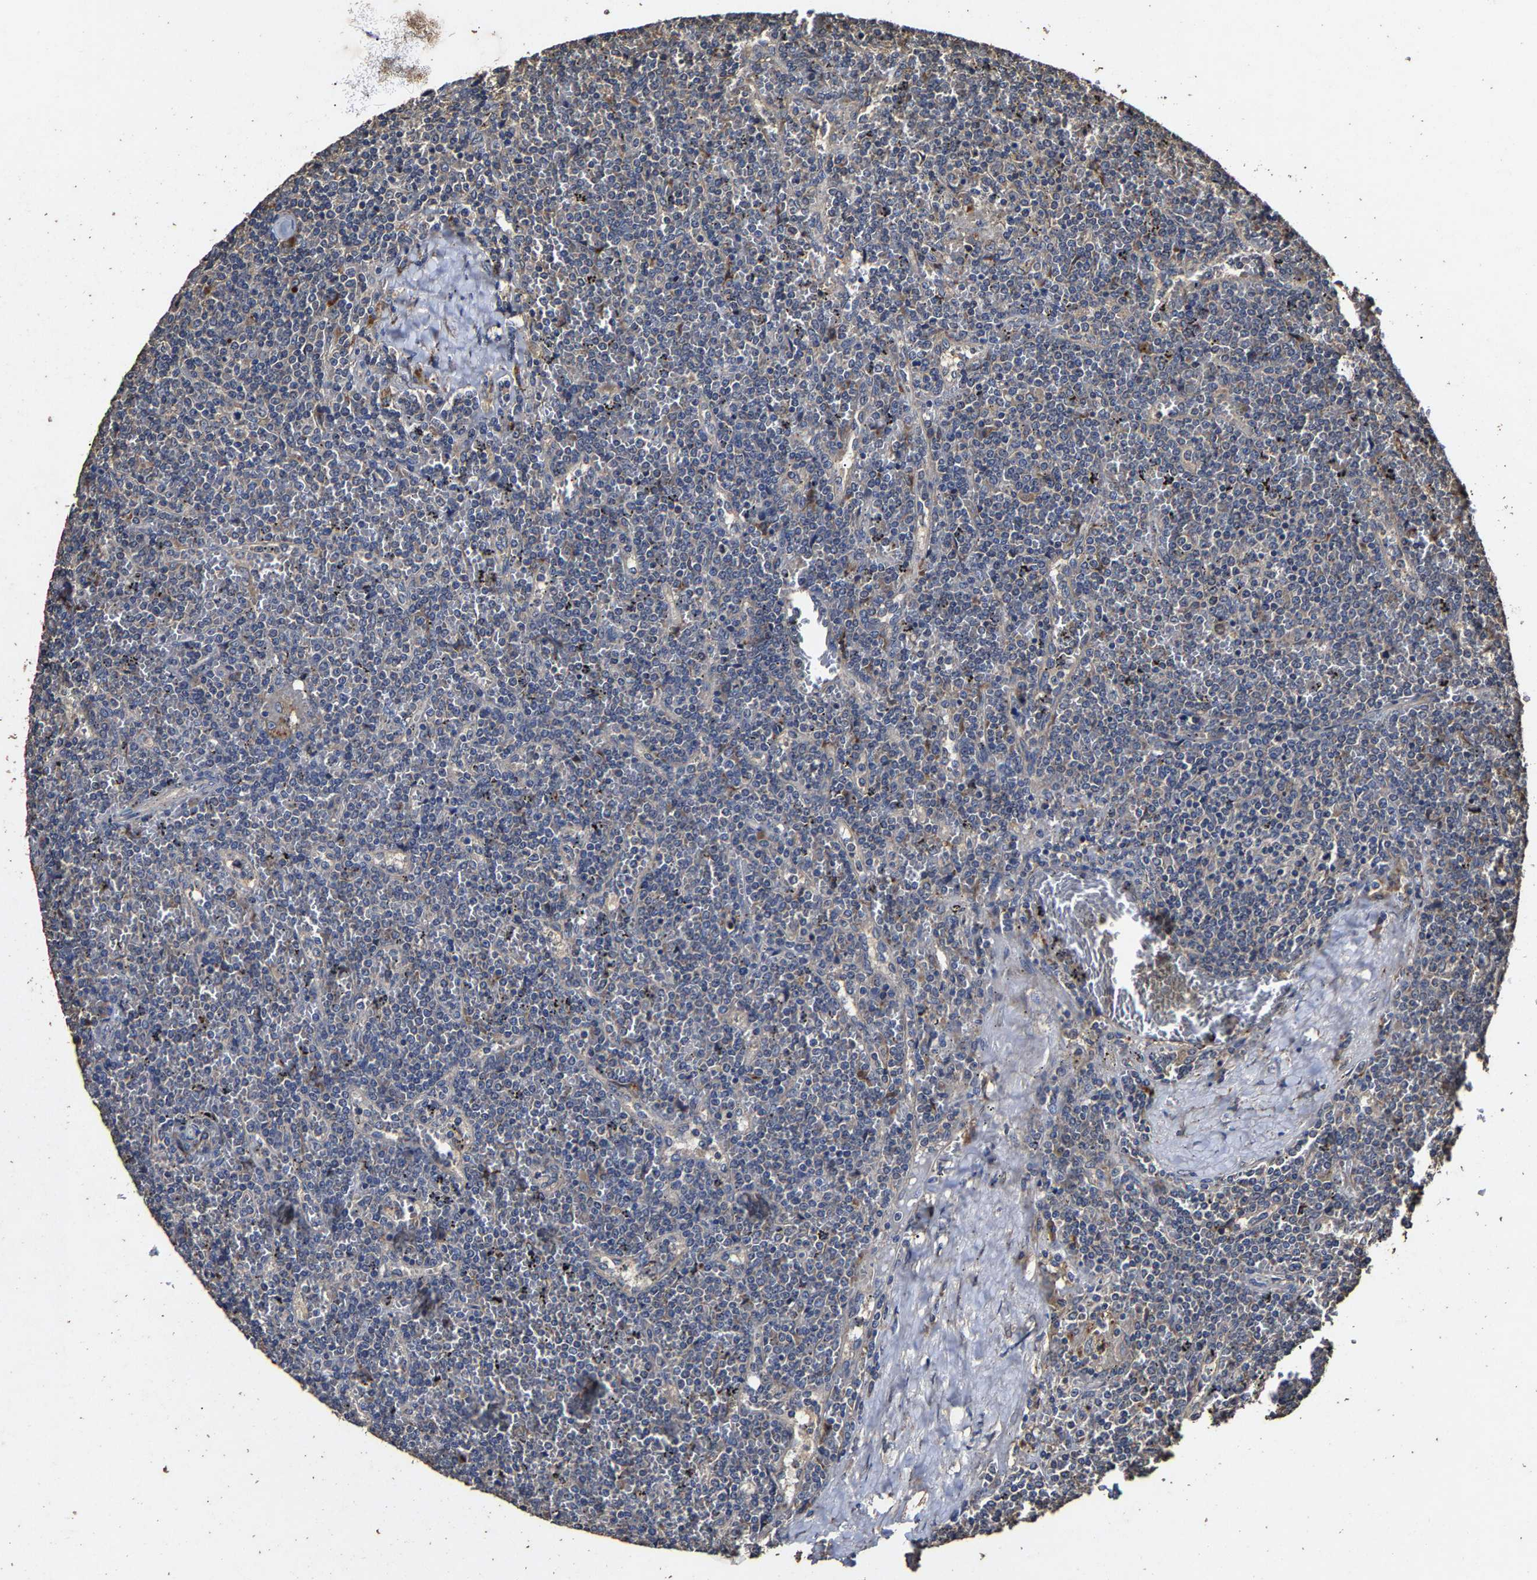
{"staining": {"intensity": "negative", "quantity": "none", "location": "none"}, "tissue": "lymphoma", "cell_type": "Tumor cells", "image_type": "cancer", "snomed": [{"axis": "morphology", "description": "Malignant lymphoma, non-Hodgkin's type, Low grade"}, {"axis": "topography", "description": "Spleen"}], "caption": "High power microscopy image of an immunohistochemistry (IHC) micrograph of lymphoma, revealing no significant positivity in tumor cells. (IHC, brightfield microscopy, high magnification).", "gene": "PPM1K", "patient": {"sex": "female", "age": 19}}